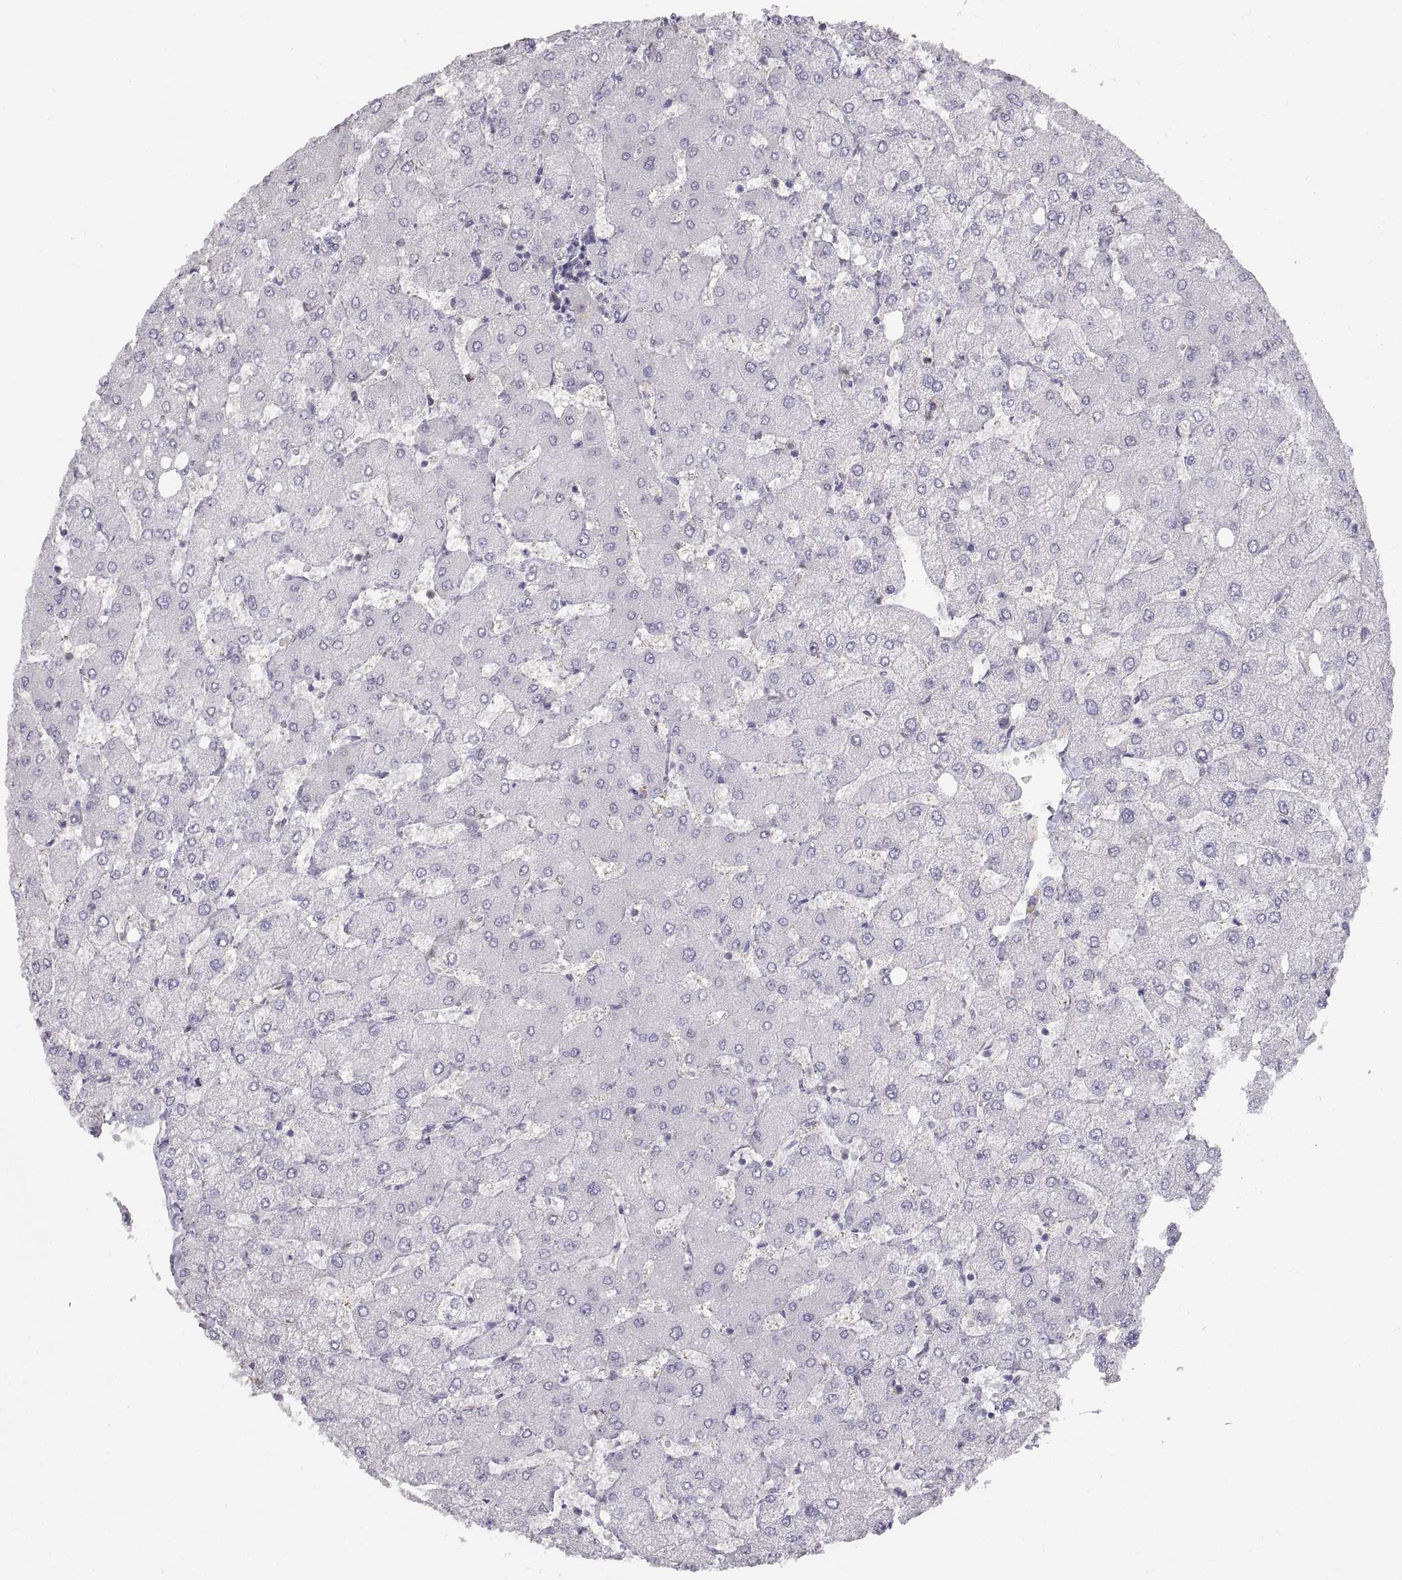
{"staining": {"intensity": "negative", "quantity": "none", "location": "none"}, "tissue": "liver", "cell_type": "Cholangiocytes", "image_type": "normal", "snomed": [{"axis": "morphology", "description": "Normal tissue, NOS"}, {"axis": "topography", "description": "Liver"}], "caption": "Photomicrograph shows no protein expression in cholangiocytes of benign liver. Nuclei are stained in blue.", "gene": "HSP90AB1", "patient": {"sex": "female", "age": 54}}